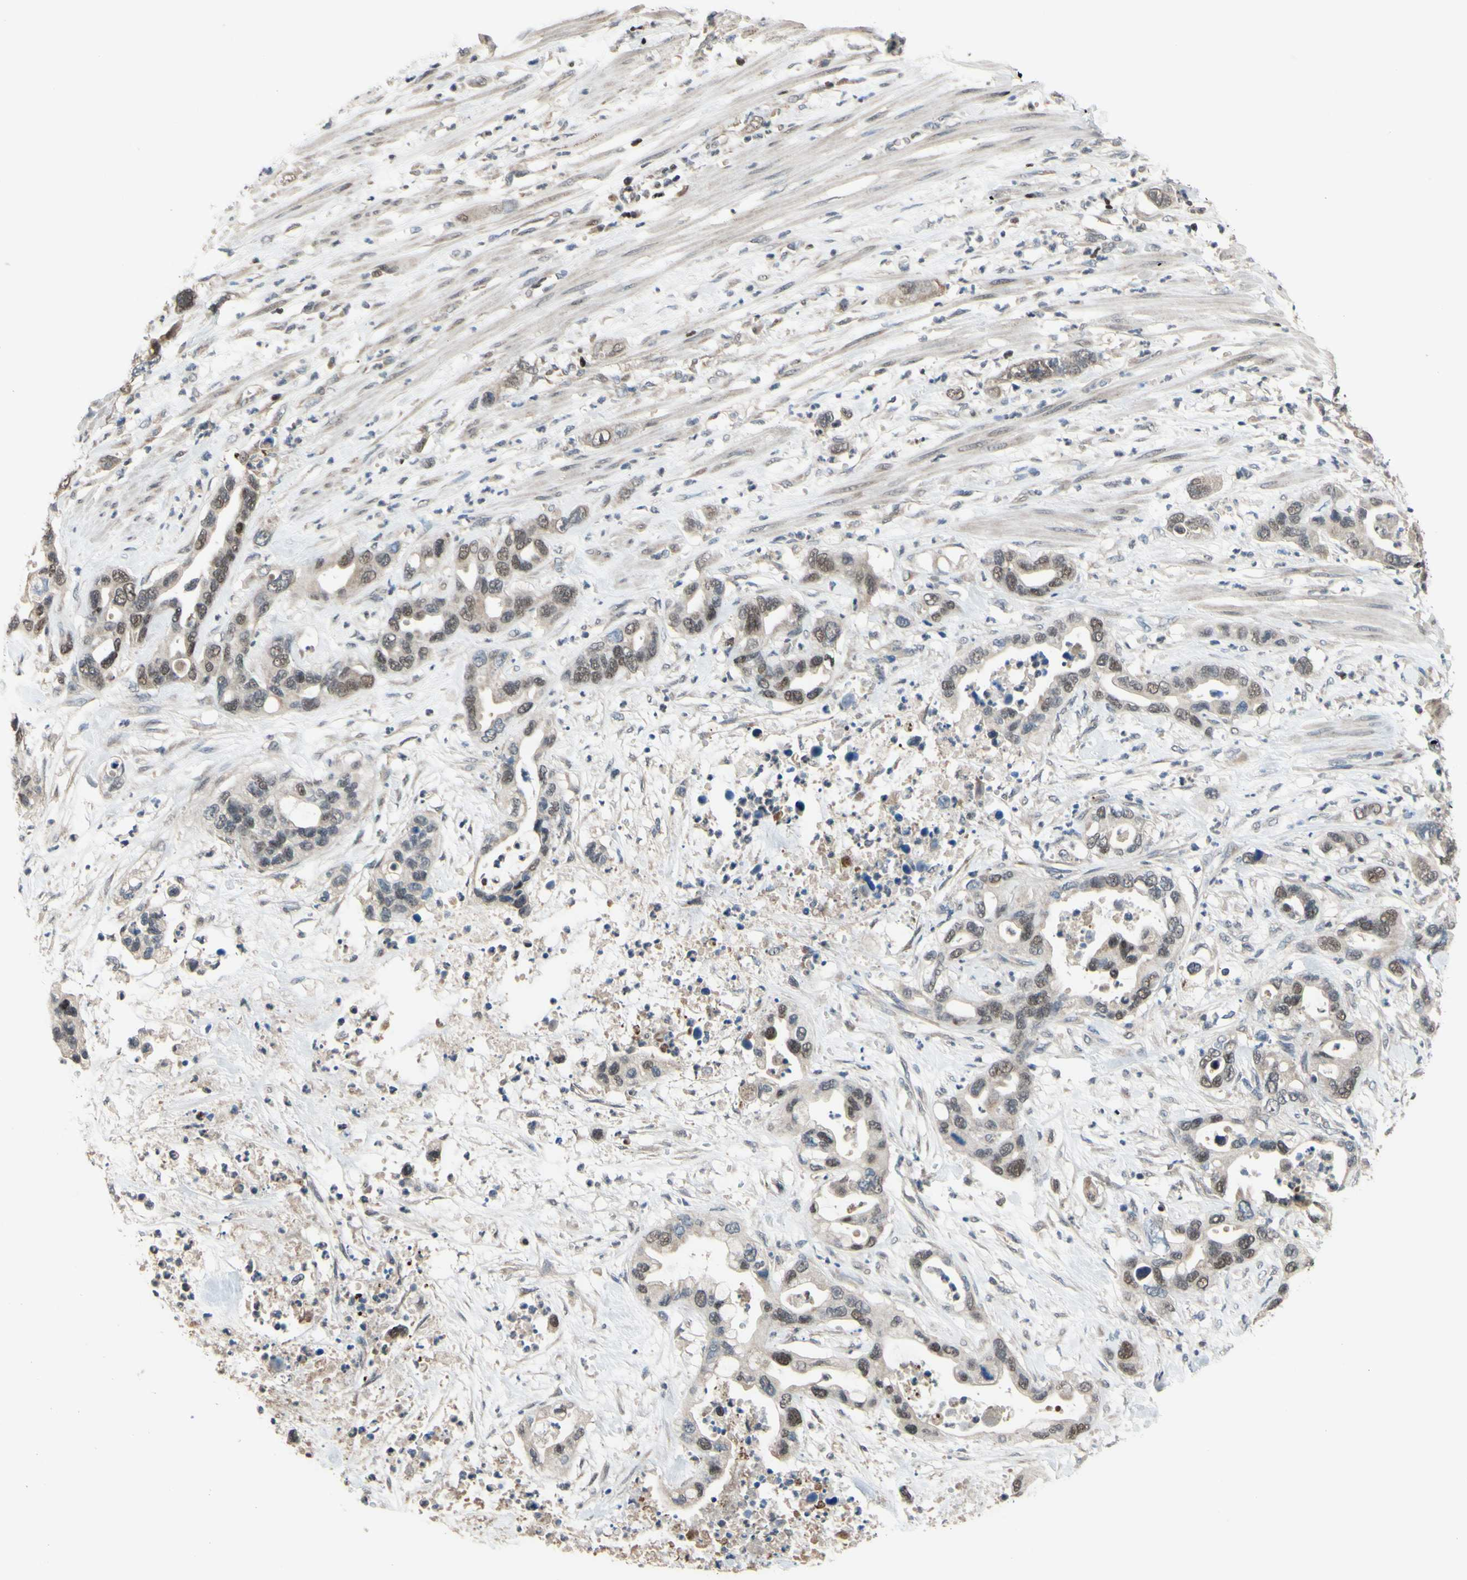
{"staining": {"intensity": "negative", "quantity": "none", "location": "none"}, "tissue": "pancreatic cancer", "cell_type": "Tumor cells", "image_type": "cancer", "snomed": [{"axis": "morphology", "description": "Adenocarcinoma, NOS"}, {"axis": "topography", "description": "Pancreas"}], "caption": "Tumor cells are negative for protein expression in human pancreatic cancer. (DAB (3,3'-diaminobenzidine) immunohistochemistry visualized using brightfield microscopy, high magnification).", "gene": "SP4", "patient": {"sex": "female", "age": 71}}